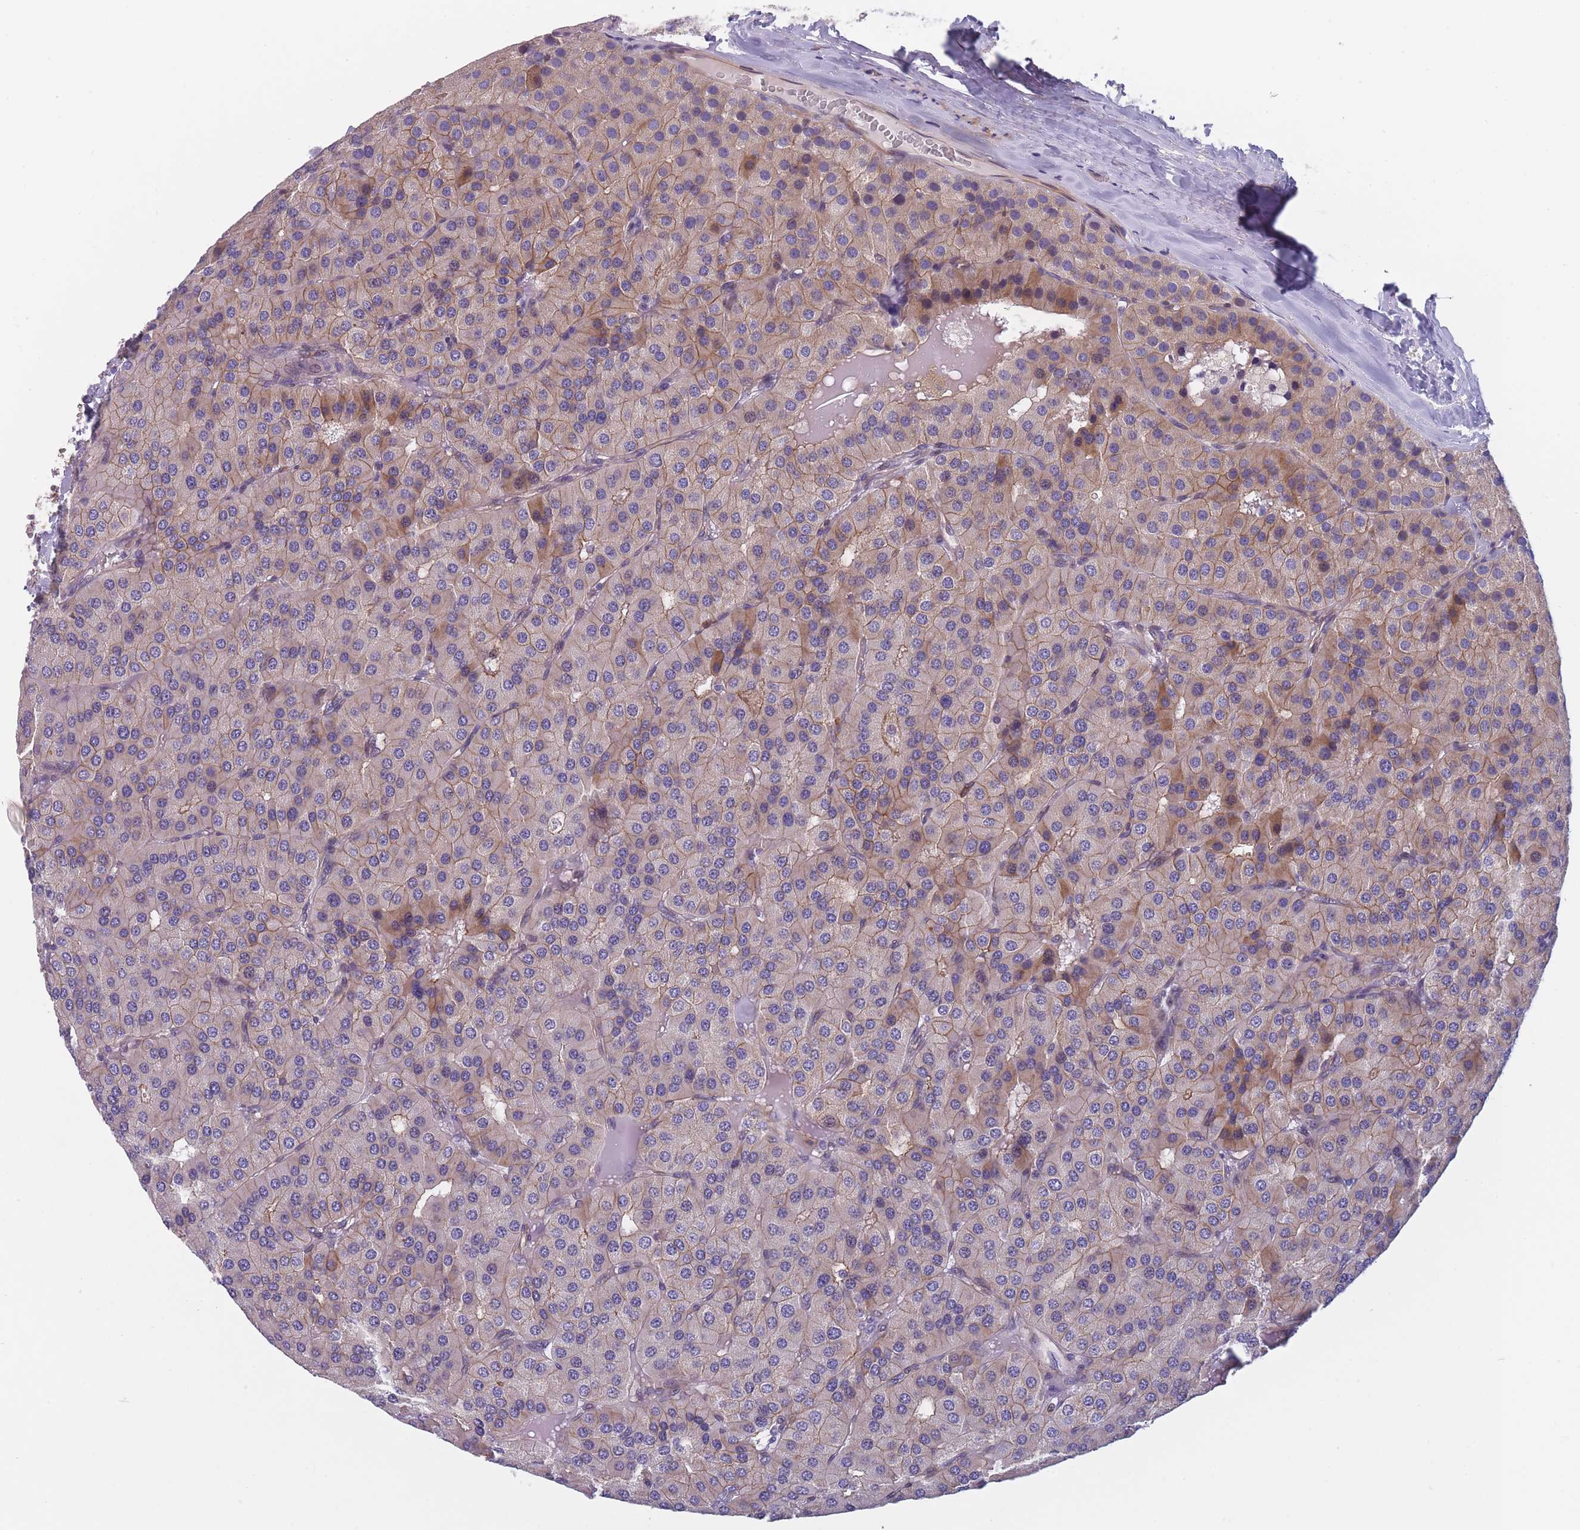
{"staining": {"intensity": "moderate", "quantity": "25%-75%", "location": "cytoplasmic/membranous"}, "tissue": "parathyroid gland", "cell_type": "Glandular cells", "image_type": "normal", "snomed": [{"axis": "morphology", "description": "Normal tissue, NOS"}, {"axis": "morphology", "description": "Adenoma, NOS"}, {"axis": "topography", "description": "Parathyroid gland"}], "caption": "This photomicrograph demonstrates immunohistochemistry (IHC) staining of normal human parathyroid gland, with medium moderate cytoplasmic/membranous staining in about 25%-75% of glandular cells.", "gene": "FAM83F", "patient": {"sex": "female", "age": 86}}